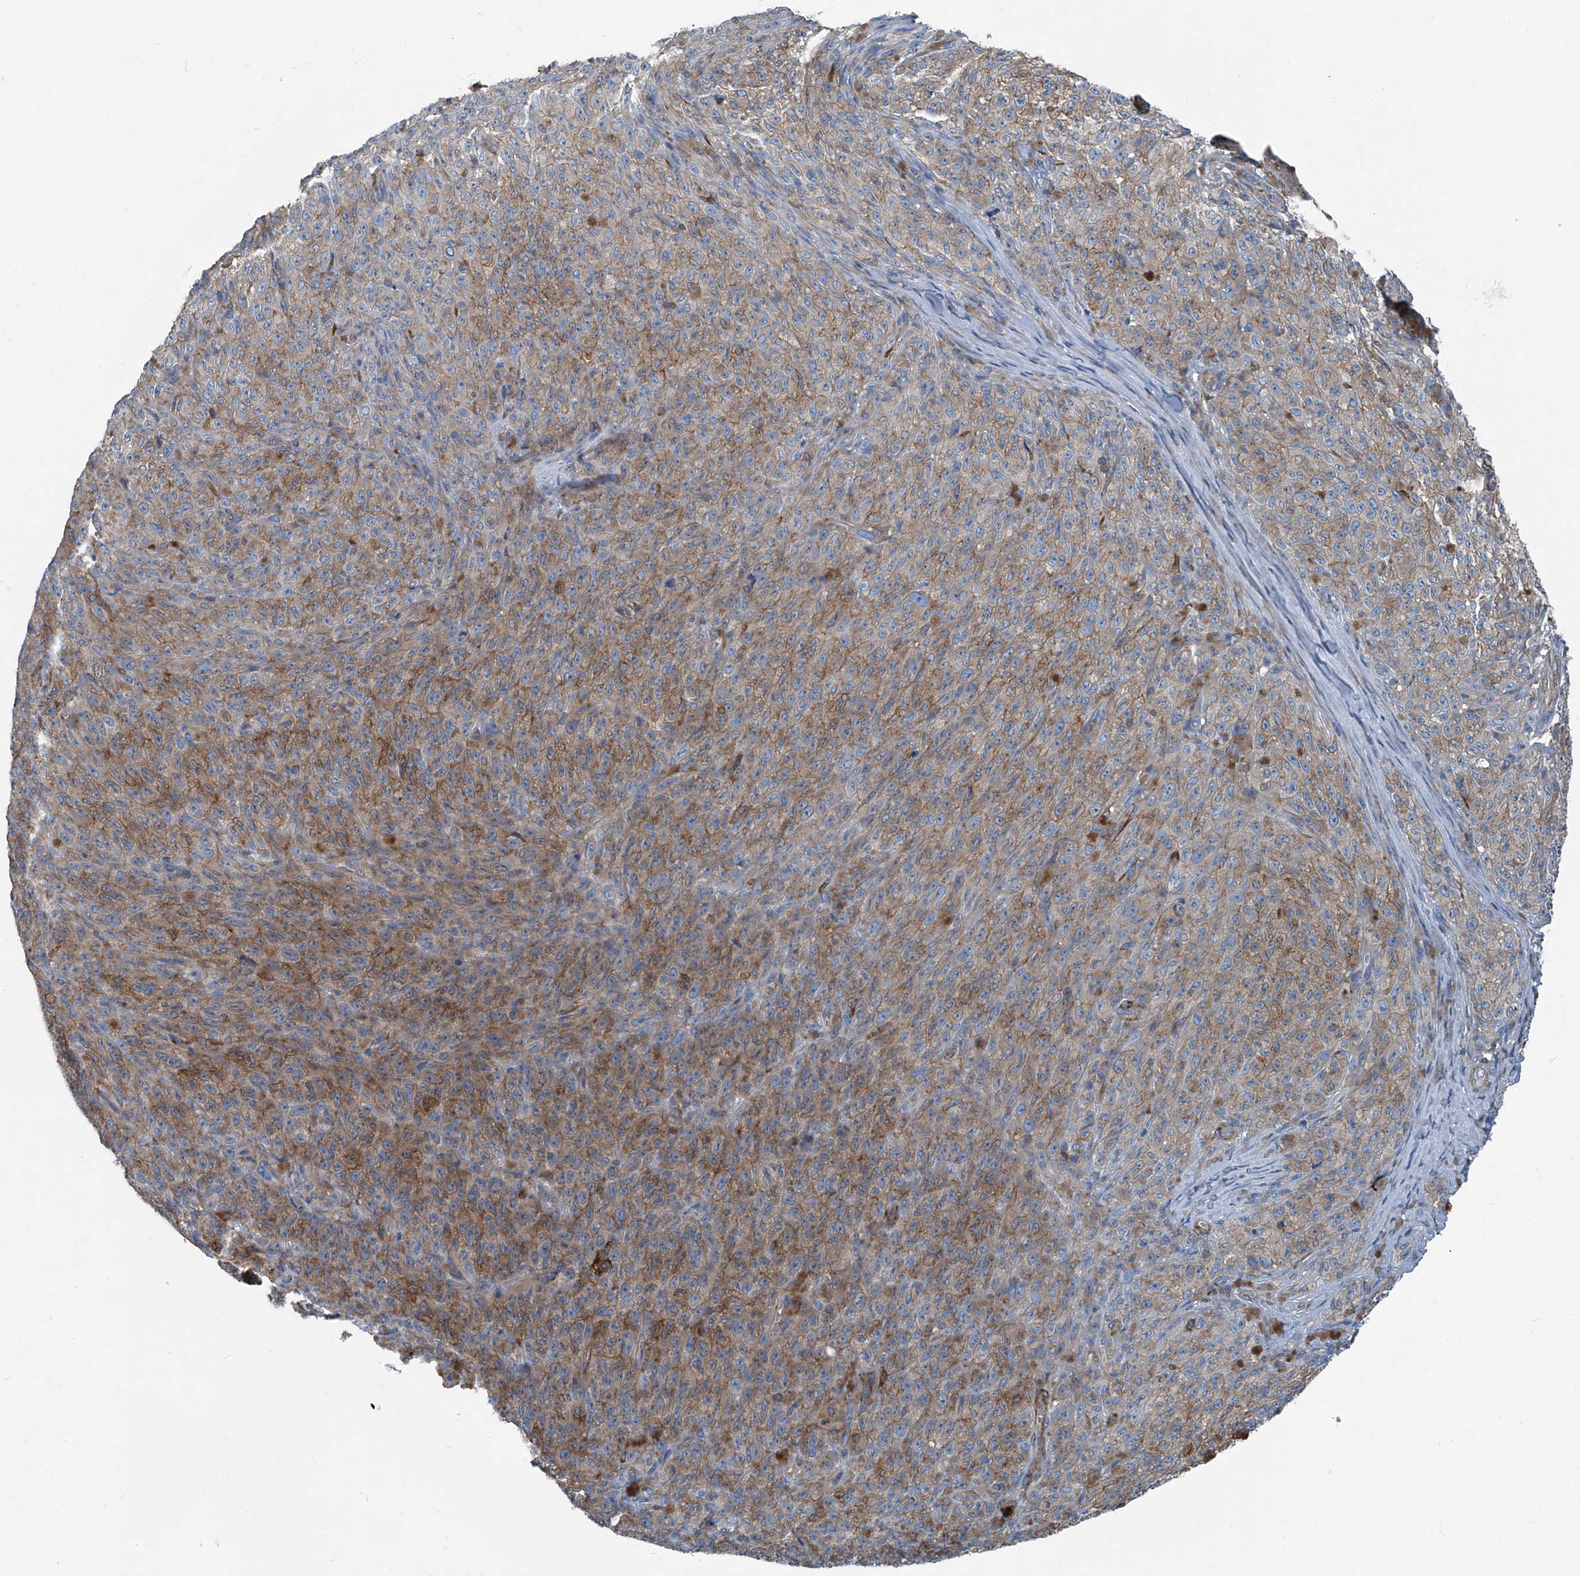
{"staining": {"intensity": "moderate", "quantity": "25%-75%", "location": "cytoplasmic/membranous"}, "tissue": "melanoma", "cell_type": "Tumor cells", "image_type": "cancer", "snomed": [{"axis": "morphology", "description": "Malignant melanoma, NOS"}, {"axis": "topography", "description": "Skin"}], "caption": "Malignant melanoma stained with DAB (3,3'-diaminobenzidine) immunohistochemistry (IHC) displays medium levels of moderate cytoplasmic/membranous positivity in about 25%-75% of tumor cells.", "gene": "SEPTIN7", "patient": {"sex": "female", "age": 82}}